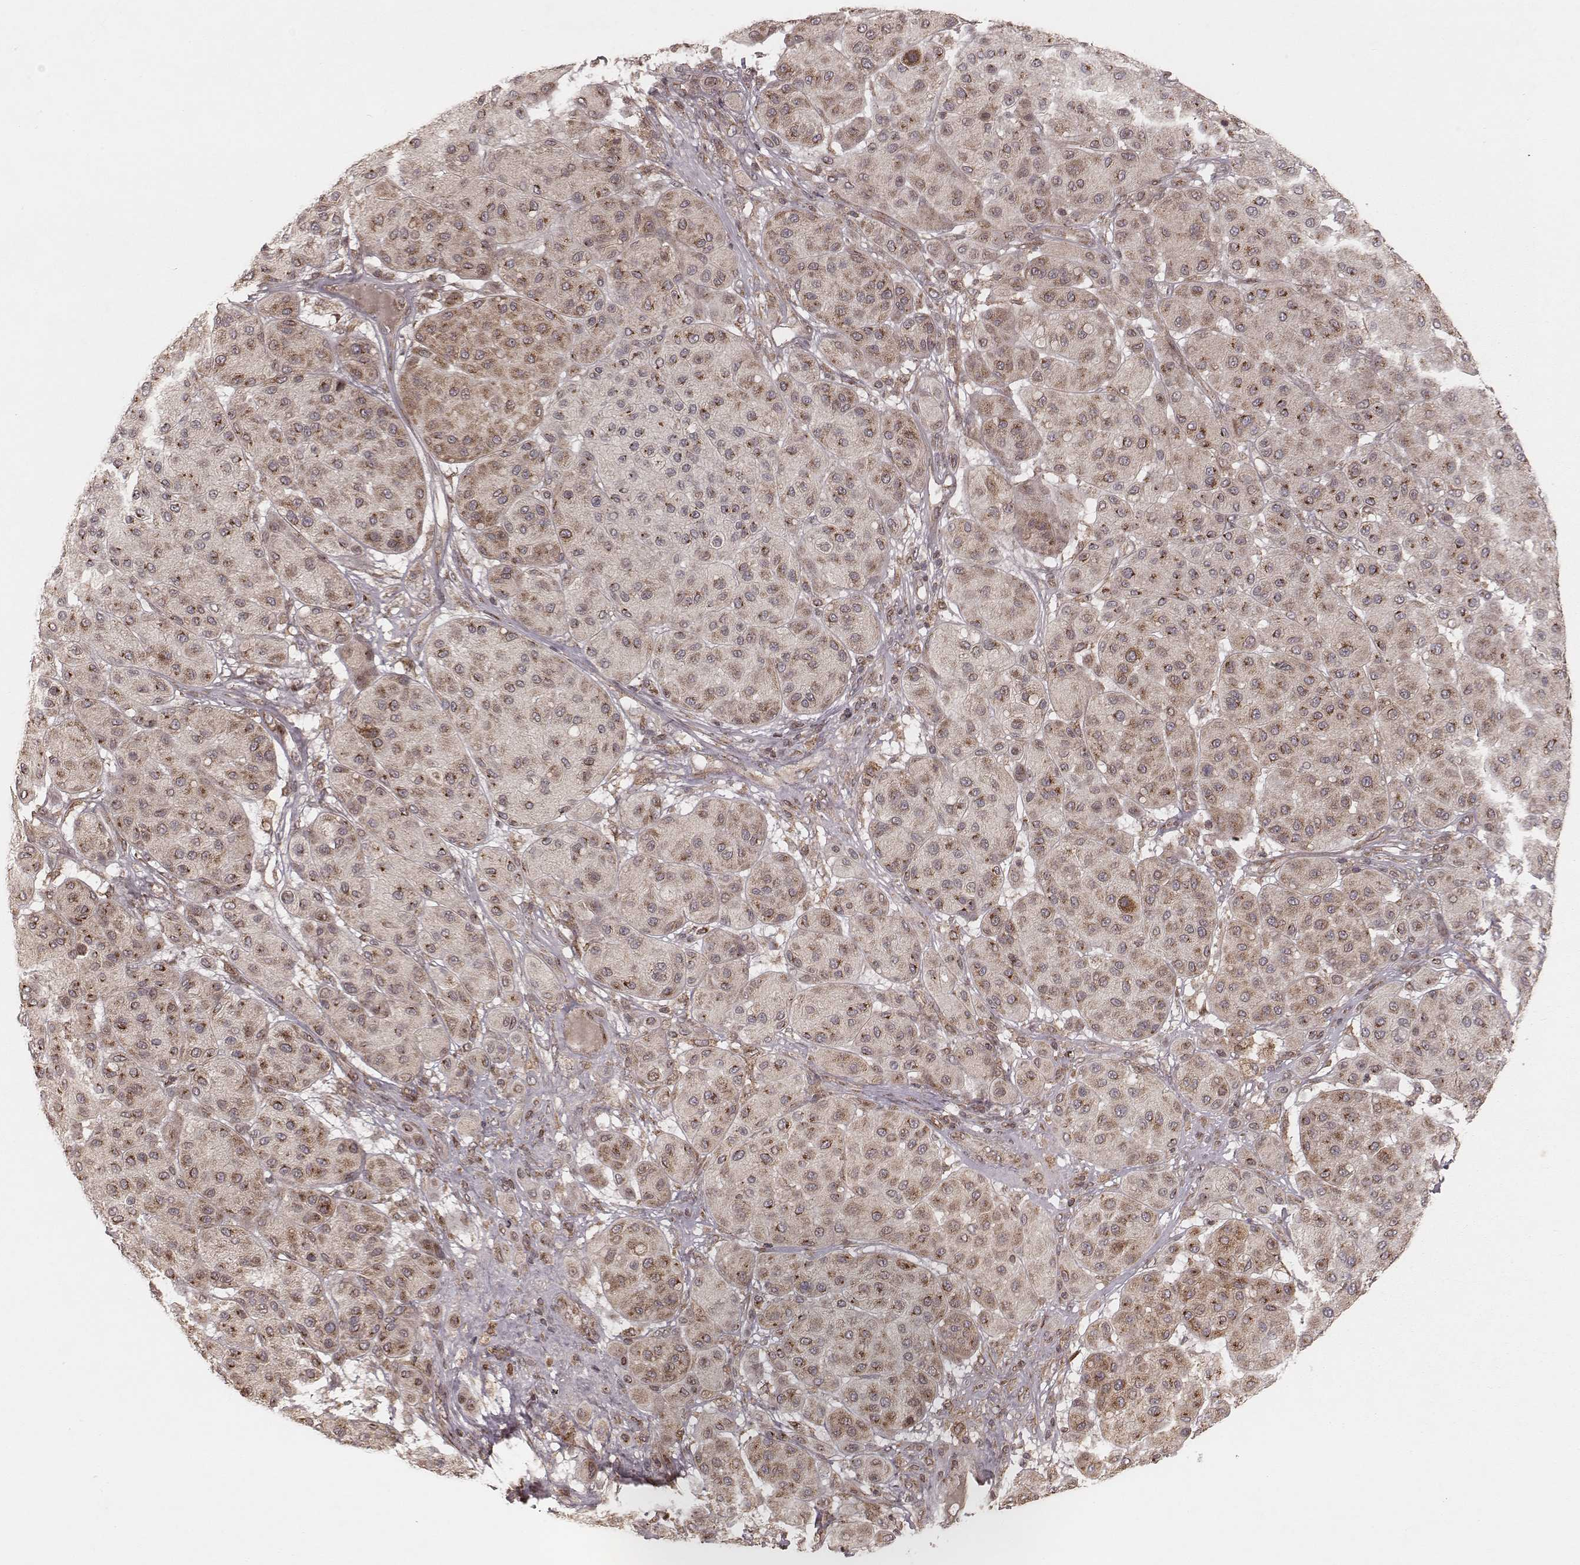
{"staining": {"intensity": "moderate", "quantity": ">75%", "location": "cytoplasmic/membranous"}, "tissue": "melanoma", "cell_type": "Tumor cells", "image_type": "cancer", "snomed": [{"axis": "morphology", "description": "Malignant melanoma, Metastatic site"}, {"axis": "topography", "description": "Smooth muscle"}], "caption": "Malignant melanoma (metastatic site) stained with a brown dye shows moderate cytoplasmic/membranous positive expression in about >75% of tumor cells.", "gene": "MYO19", "patient": {"sex": "male", "age": 41}}